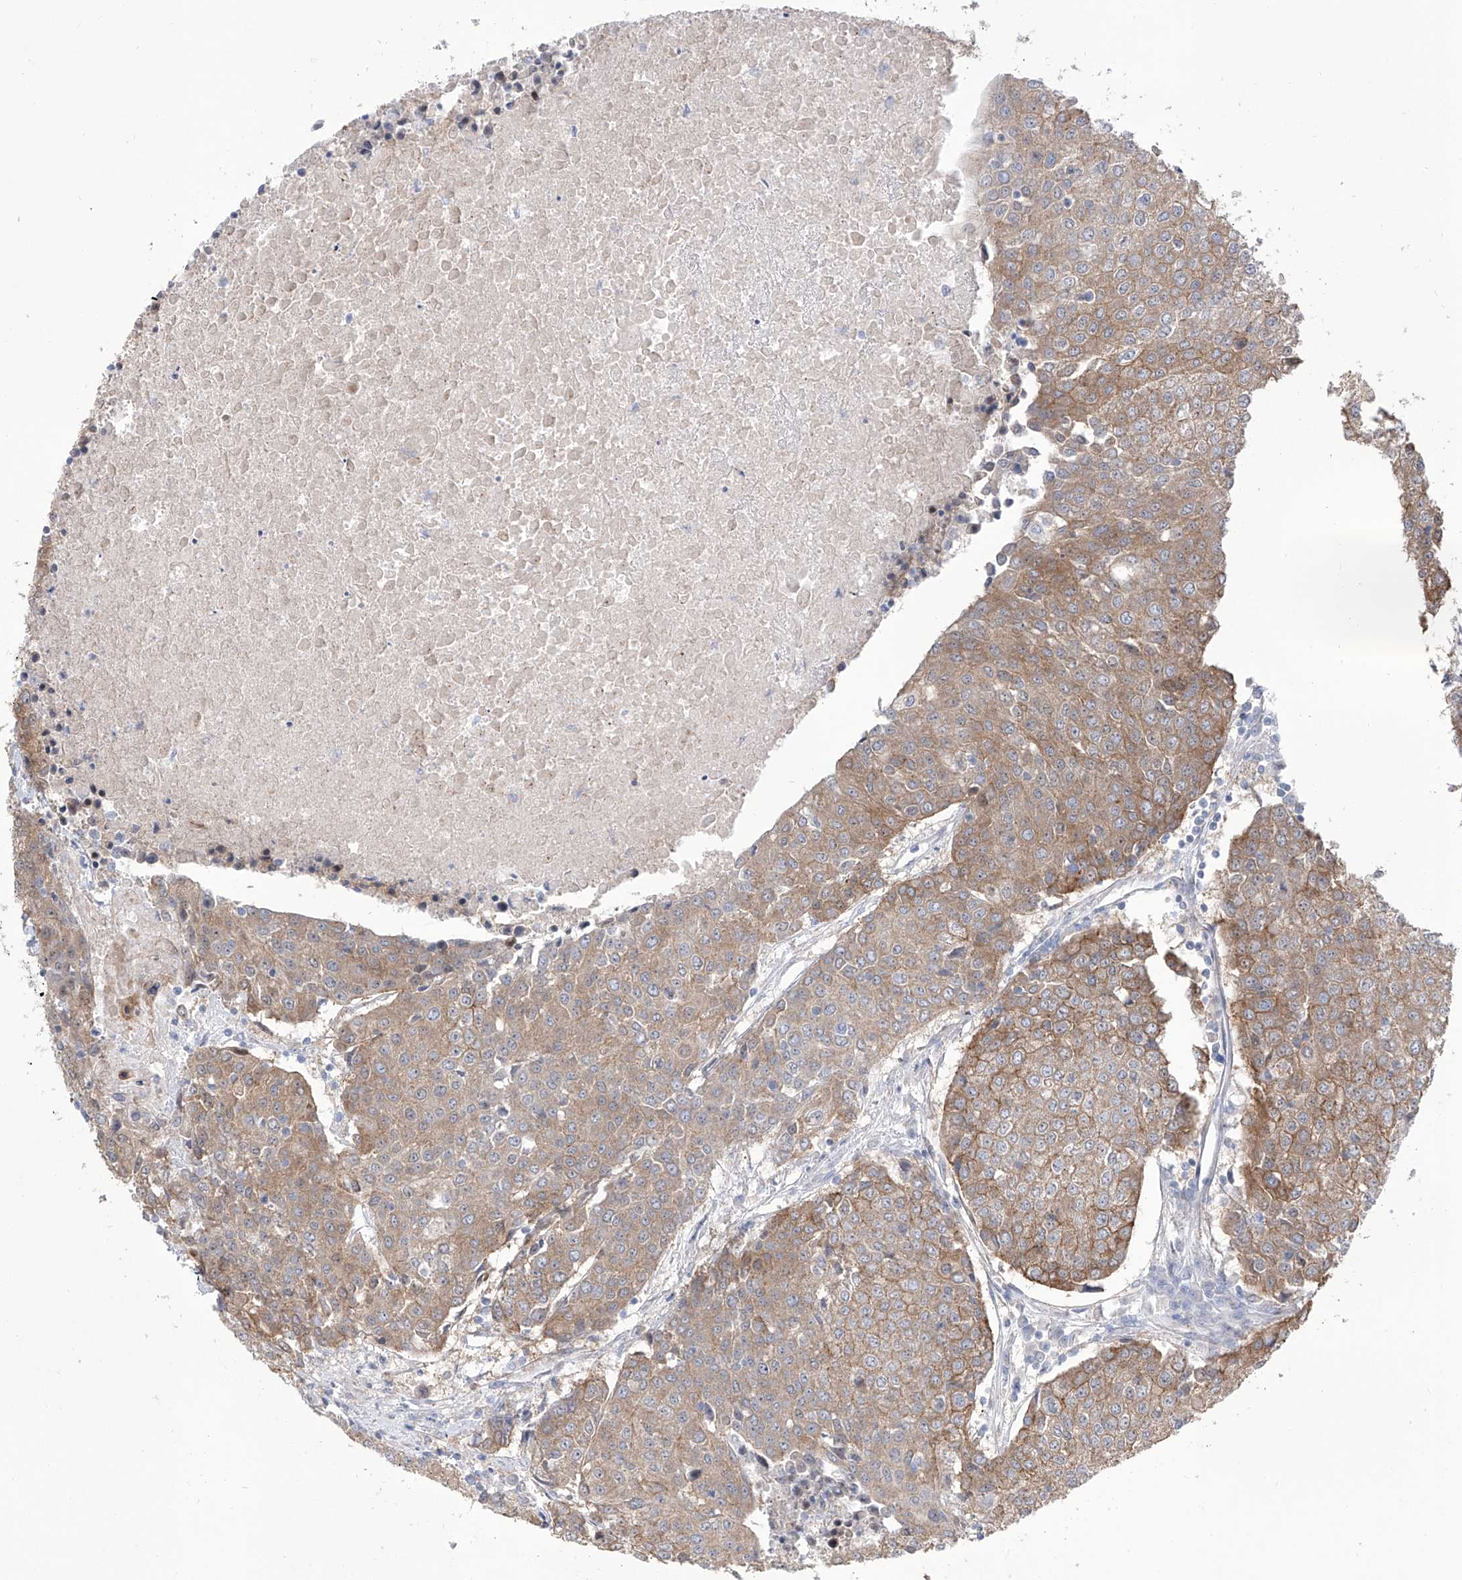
{"staining": {"intensity": "moderate", "quantity": "25%-75%", "location": "cytoplasmic/membranous"}, "tissue": "urothelial cancer", "cell_type": "Tumor cells", "image_type": "cancer", "snomed": [{"axis": "morphology", "description": "Urothelial carcinoma, High grade"}, {"axis": "topography", "description": "Urinary bladder"}], "caption": "High-magnification brightfield microscopy of urothelial carcinoma (high-grade) stained with DAB (3,3'-diaminobenzidine) (brown) and counterstained with hematoxylin (blue). tumor cells exhibit moderate cytoplasmic/membranous staining is identified in approximately25%-75% of cells.", "gene": "LRRC1", "patient": {"sex": "female", "age": 85}}